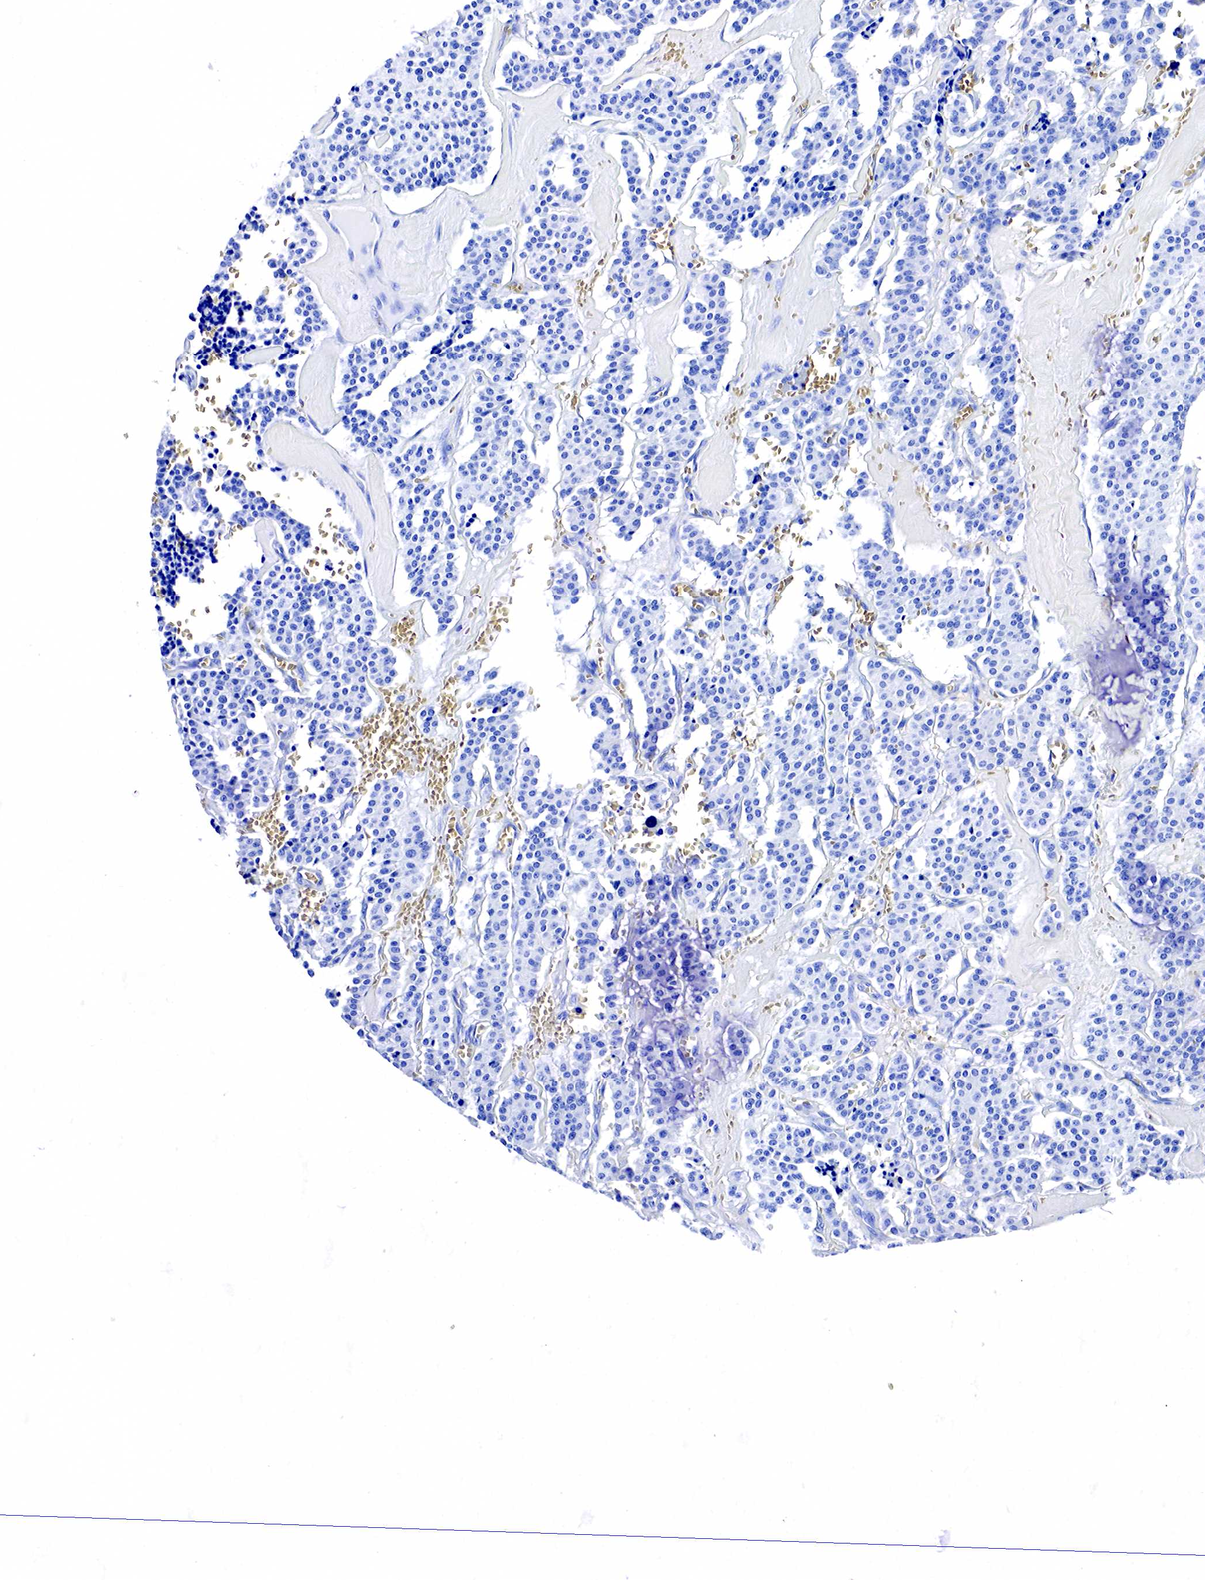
{"staining": {"intensity": "negative", "quantity": "none", "location": "none"}, "tissue": "carcinoid", "cell_type": "Tumor cells", "image_type": "cancer", "snomed": [{"axis": "morphology", "description": "Carcinoid, malignant, NOS"}, {"axis": "topography", "description": "Bronchus"}], "caption": "A high-resolution image shows immunohistochemistry (IHC) staining of carcinoid (malignant), which demonstrates no significant expression in tumor cells.", "gene": "ACP3", "patient": {"sex": "male", "age": 55}}